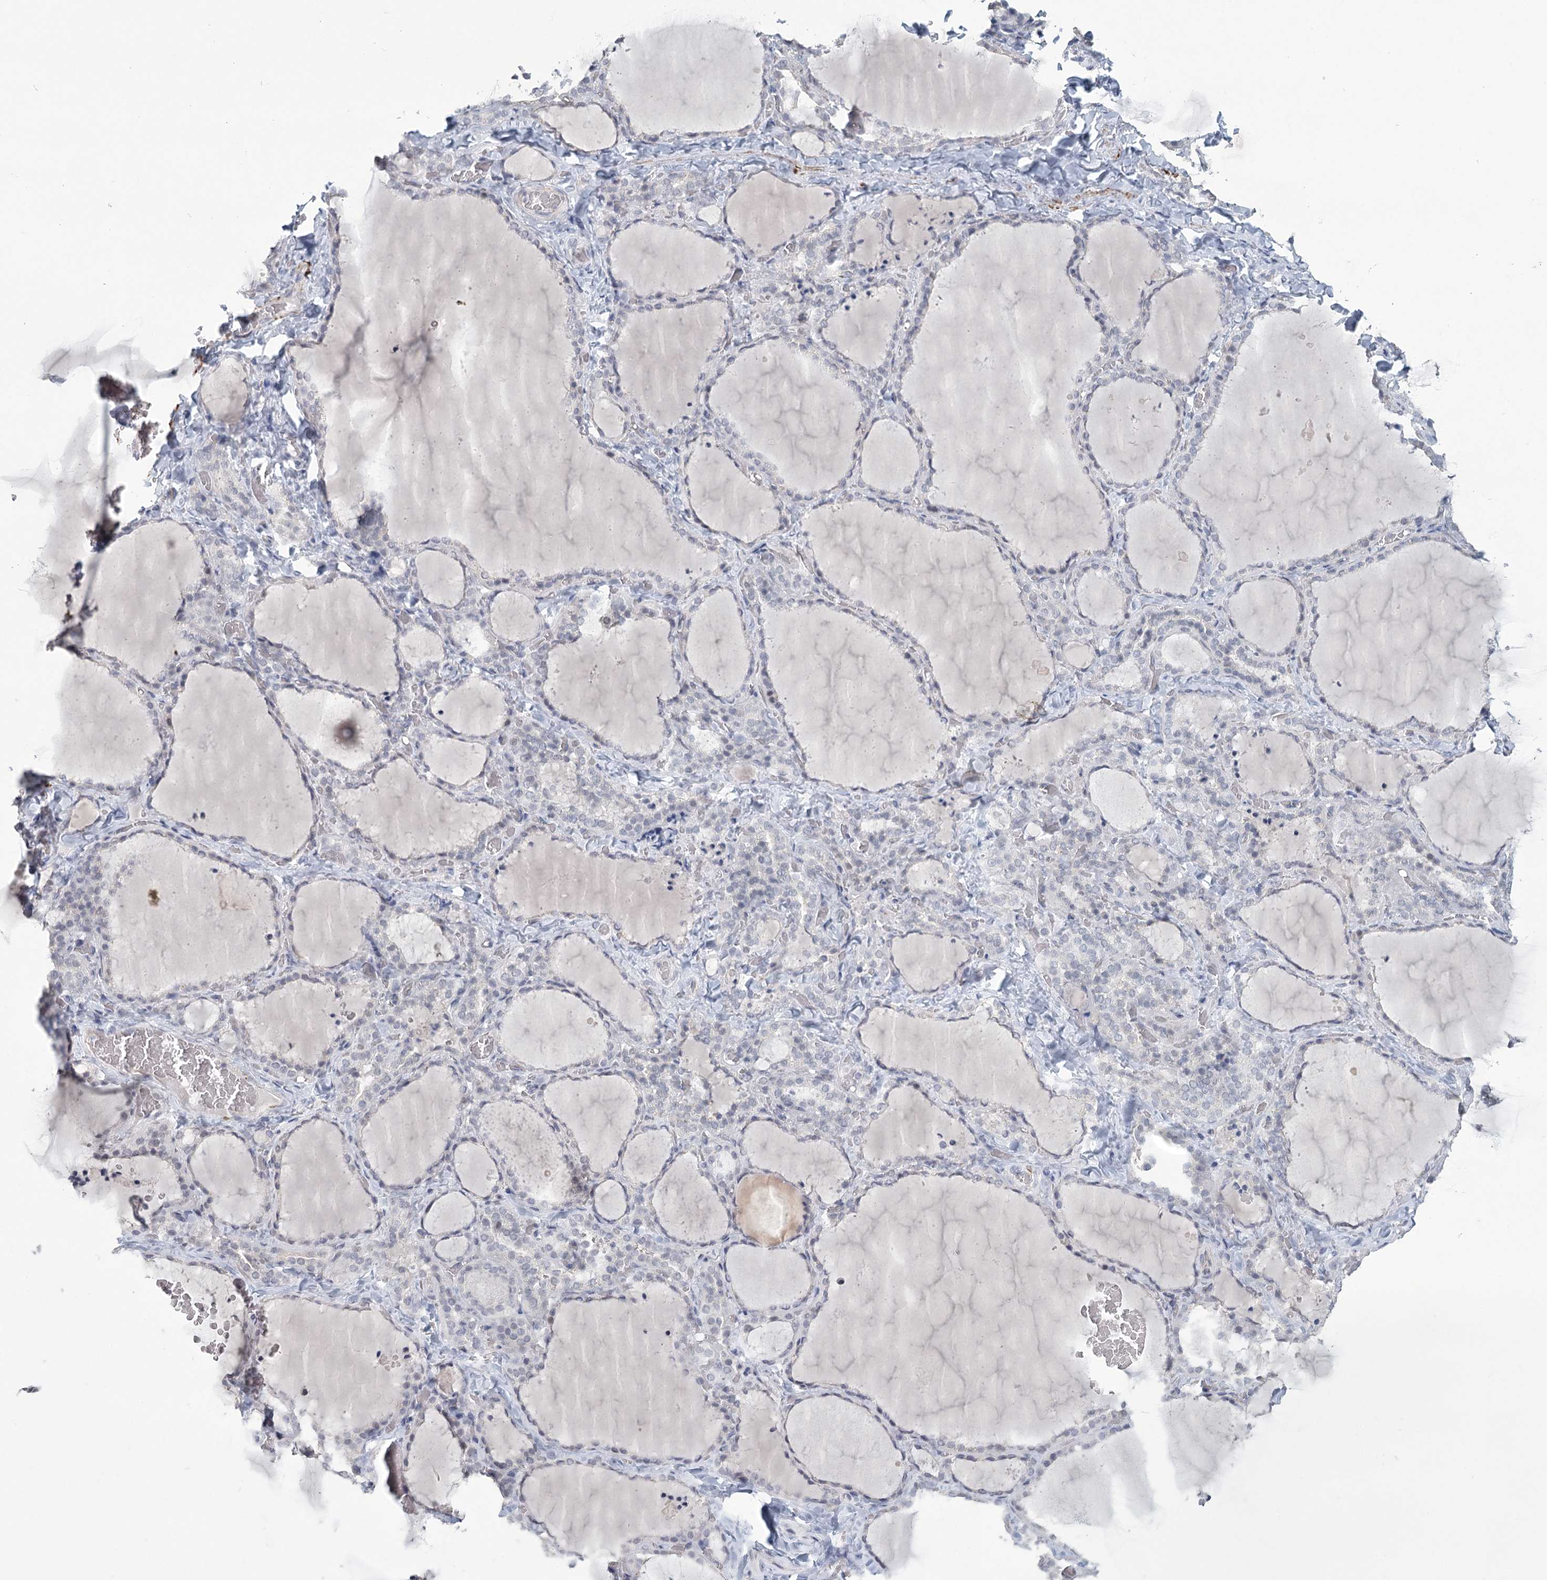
{"staining": {"intensity": "negative", "quantity": "none", "location": "none"}, "tissue": "thyroid gland", "cell_type": "Glandular cells", "image_type": "normal", "snomed": [{"axis": "morphology", "description": "Normal tissue, NOS"}, {"axis": "topography", "description": "Thyroid gland"}], "caption": "This micrograph is of unremarkable thyroid gland stained with immunohistochemistry (IHC) to label a protein in brown with the nuclei are counter-stained blue. There is no expression in glandular cells.", "gene": "TMEM70", "patient": {"sex": "female", "age": 22}}